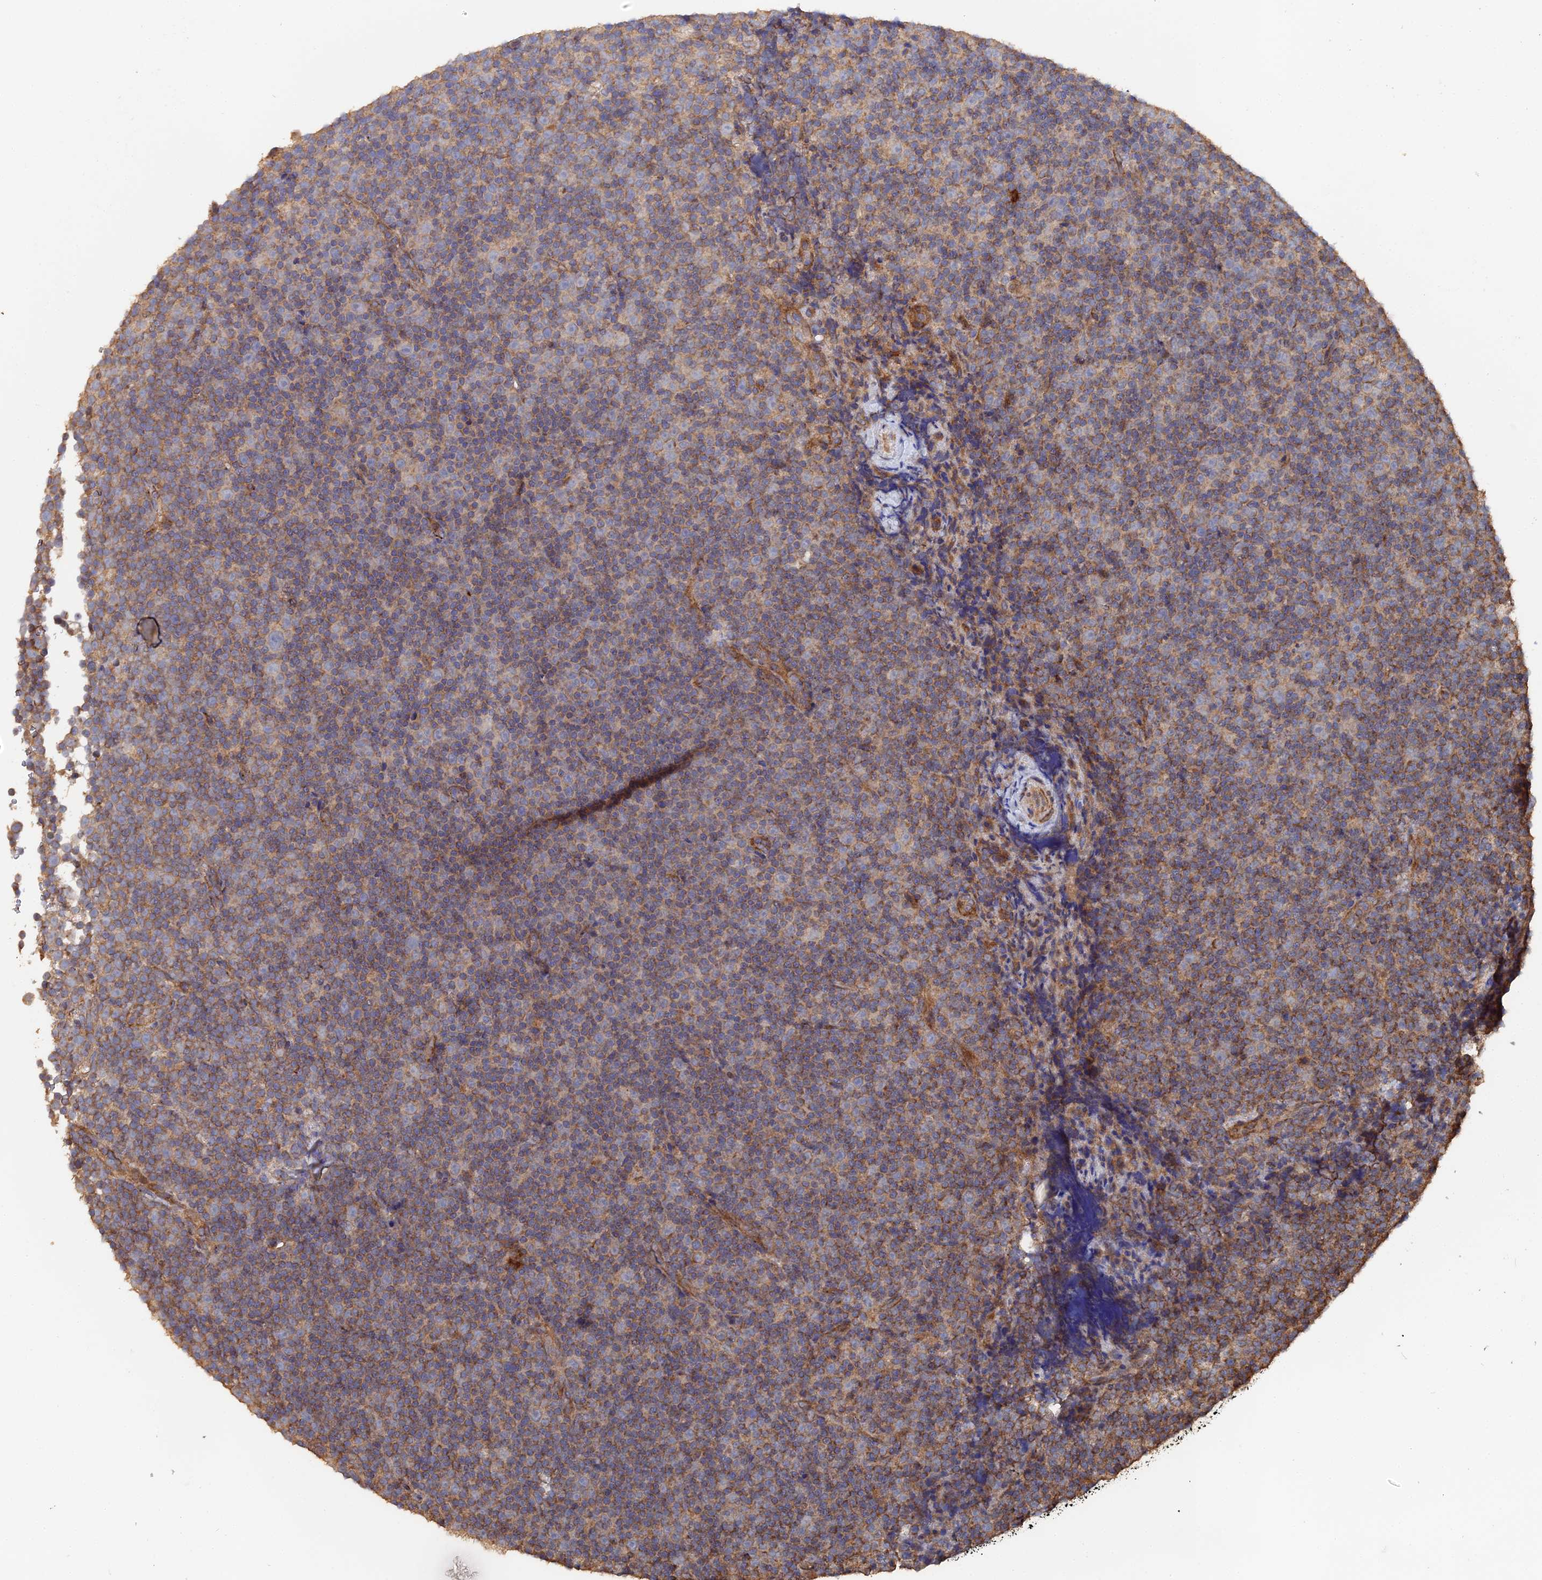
{"staining": {"intensity": "moderate", "quantity": "25%-75%", "location": "cytoplasmic/membranous"}, "tissue": "lymphoma", "cell_type": "Tumor cells", "image_type": "cancer", "snomed": [{"axis": "morphology", "description": "Malignant lymphoma, non-Hodgkin's type, Low grade"}, {"axis": "topography", "description": "Lymph node"}], "caption": "The micrograph shows immunohistochemical staining of malignant lymphoma, non-Hodgkin's type (low-grade). There is moderate cytoplasmic/membranous staining is seen in about 25%-75% of tumor cells.", "gene": "SPANXN4", "patient": {"sex": "female", "age": 67}}